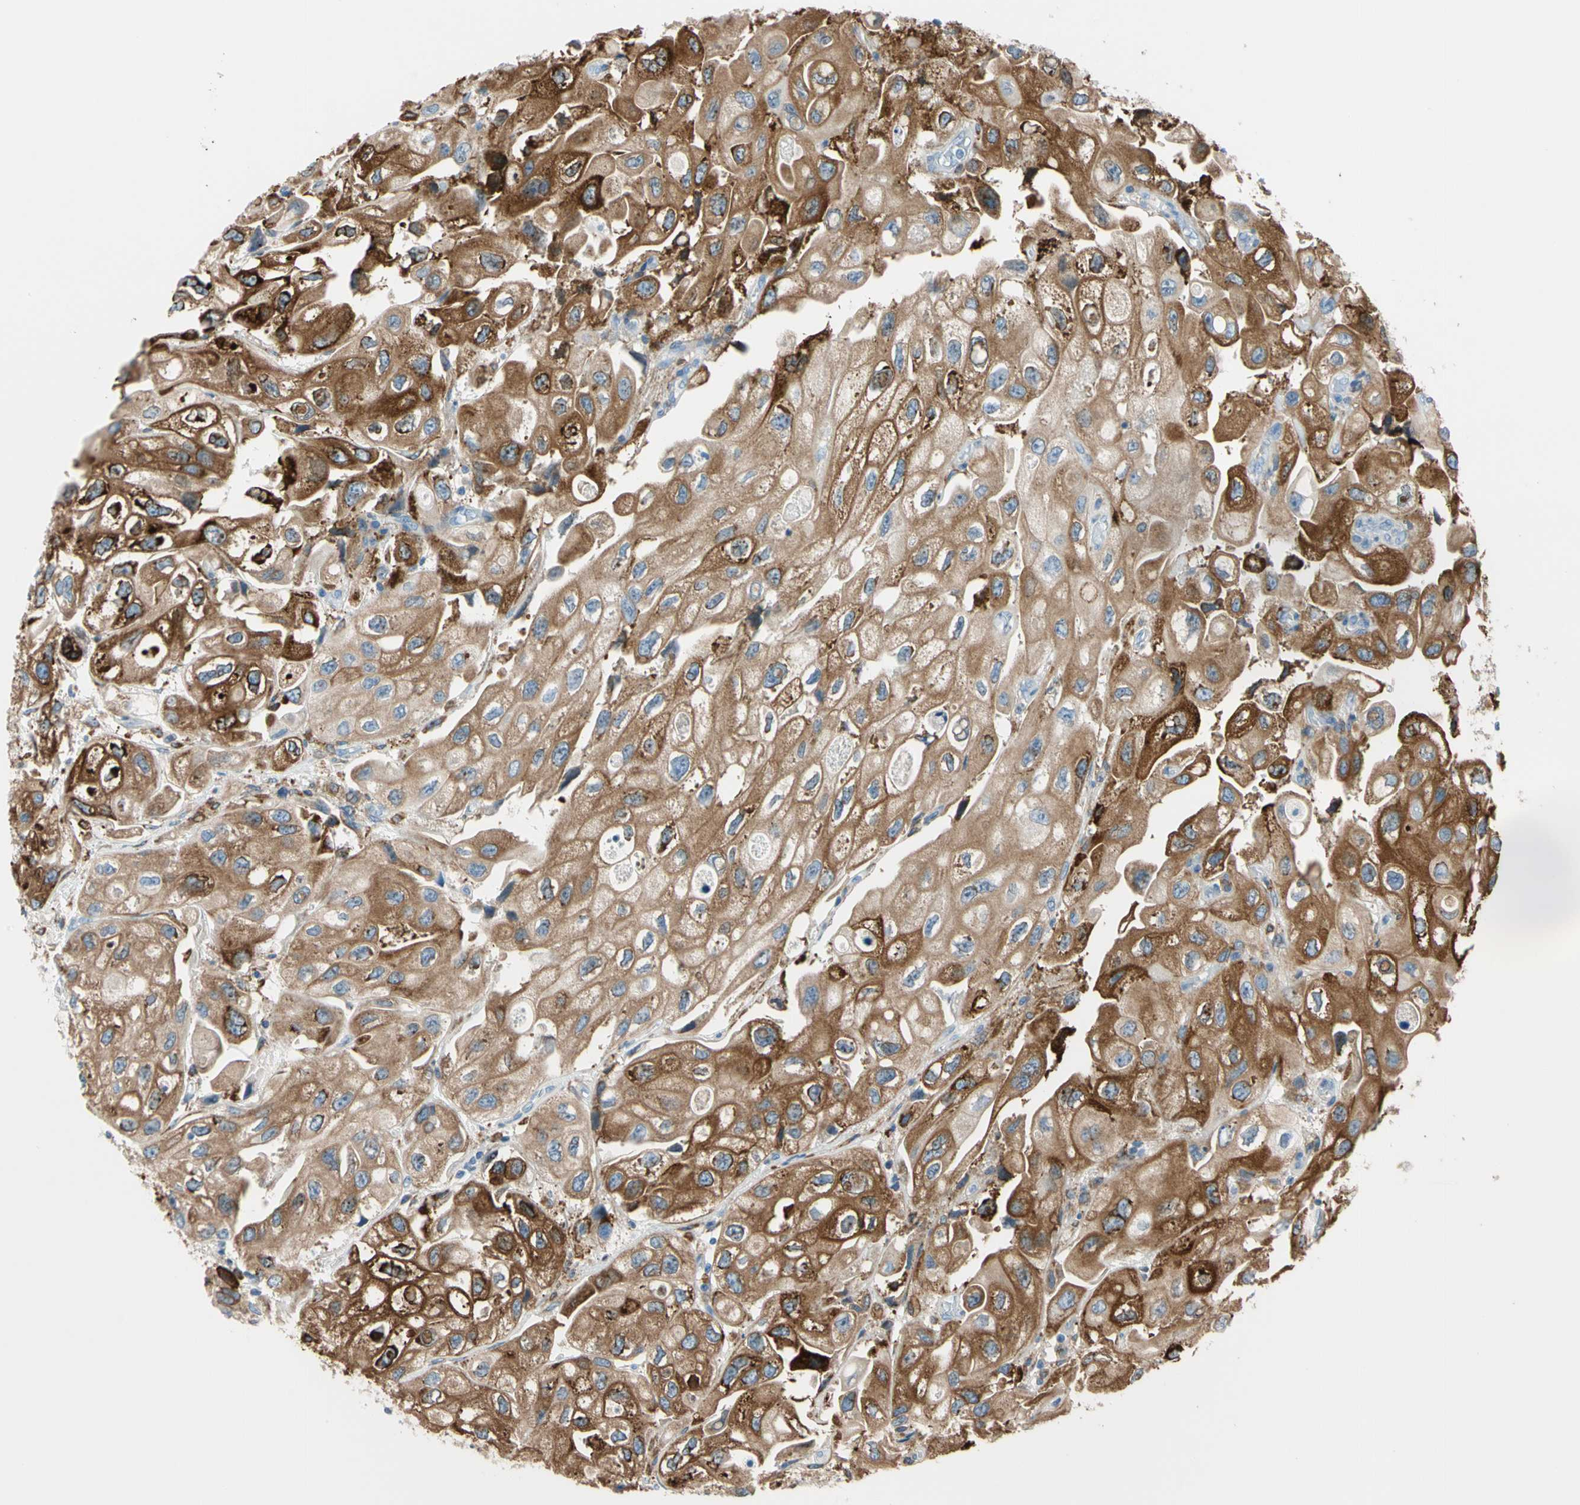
{"staining": {"intensity": "strong", "quantity": ">75%", "location": "cytoplasmic/membranous"}, "tissue": "urothelial cancer", "cell_type": "Tumor cells", "image_type": "cancer", "snomed": [{"axis": "morphology", "description": "Urothelial carcinoma, High grade"}, {"axis": "topography", "description": "Urinary bladder"}], "caption": "Immunohistochemistry of urothelial cancer reveals high levels of strong cytoplasmic/membranous positivity in approximately >75% of tumor cells. (brown staining indicates protein expression, while blue staining denotes nuclei).", "gene": "LRPAP1", "patient": {"sex": "female", "age": 64}}